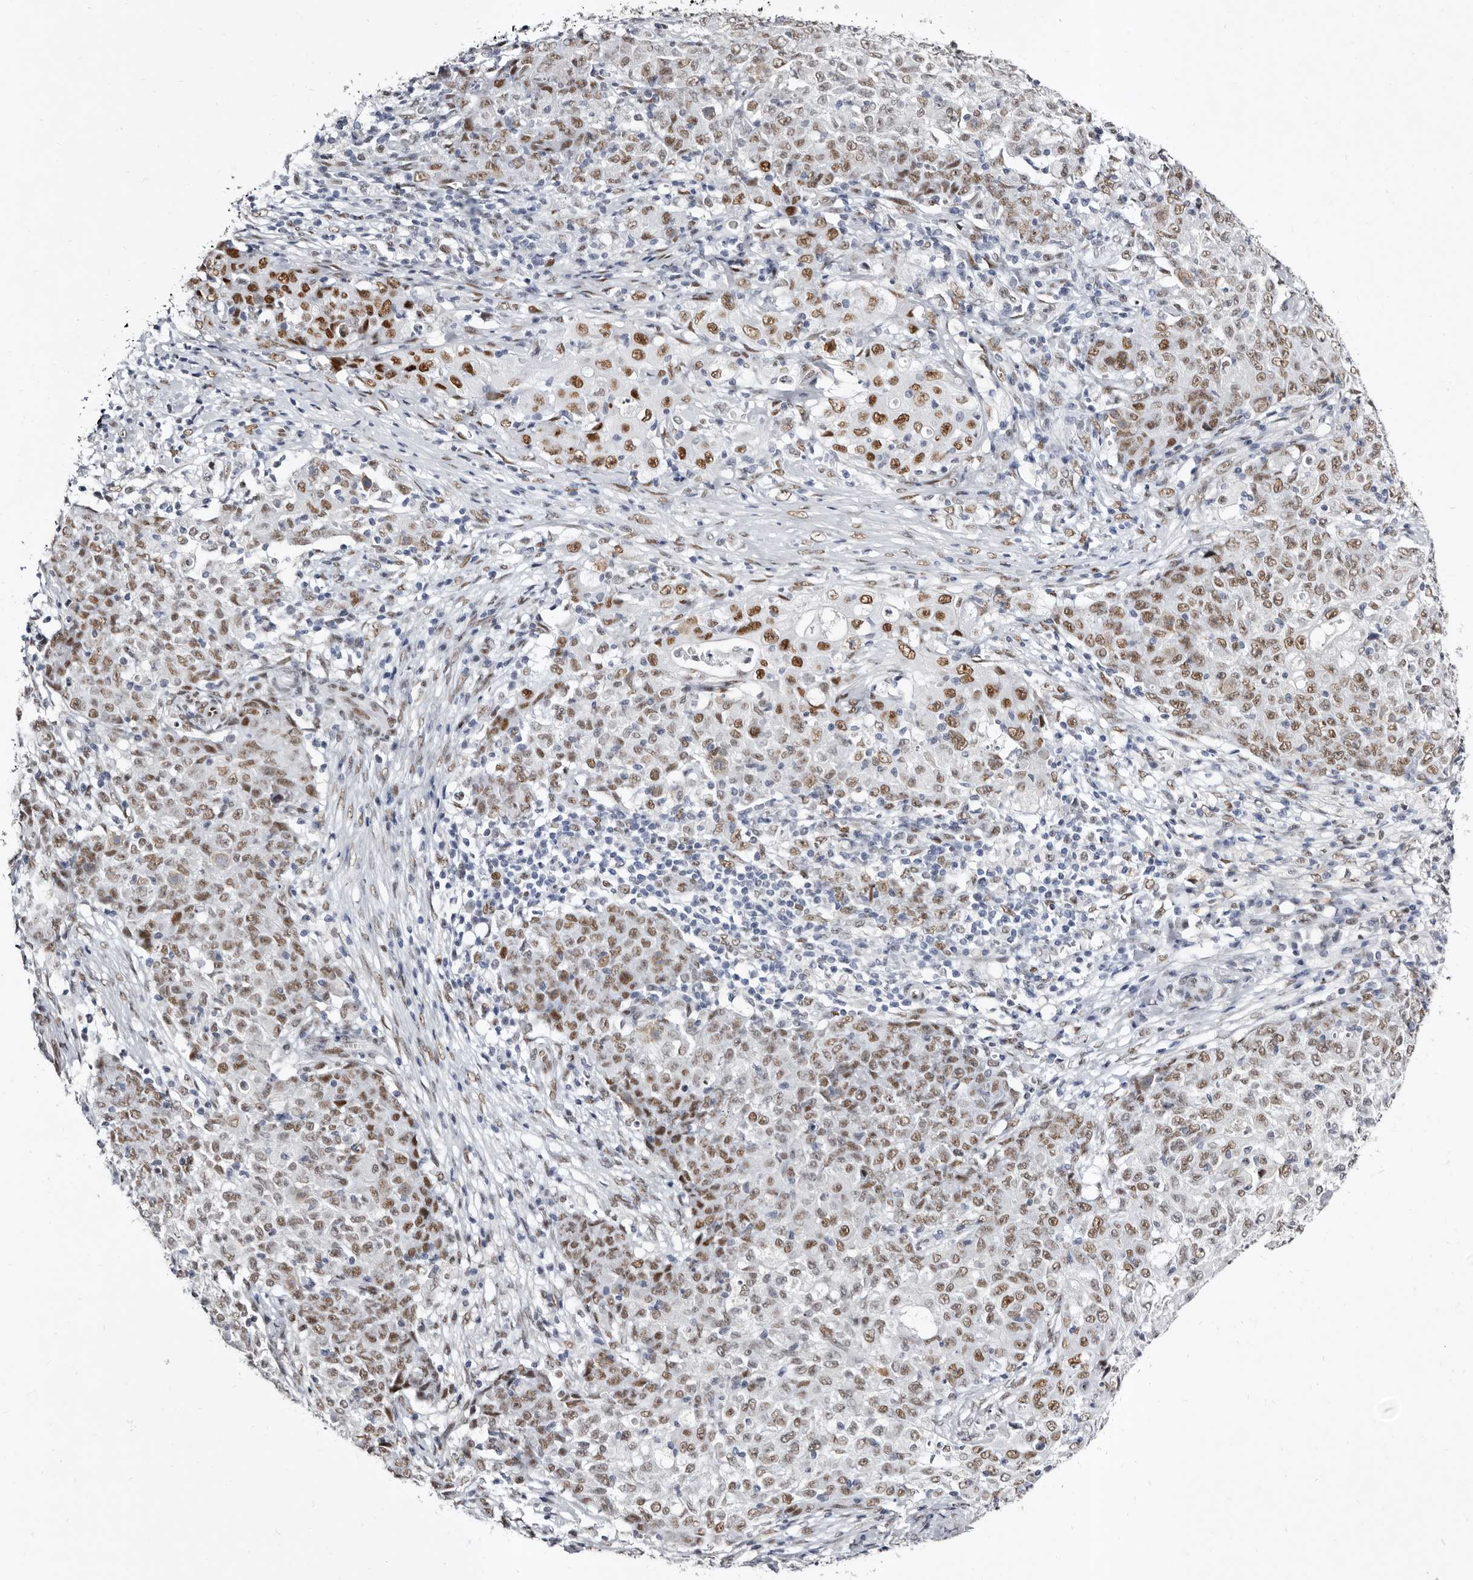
{"staining": {"intensity": "moderate", "quantity": ">75%", "location": "nuclear"}, "tissue": "ovarian cancer", "cell_type": "Tumor cells", "image_type": "cancer", "snomed": [{"axis": "morphology", "description": "Carcinoma, endometroid"}, {"axis": "topography", "description": "Ovary"}], "caption": "Moderate nuclear protein positivity is present in approximately >75% of tumor cells in ovarian endometroid carcinoma.", "gene": "ZNF326", "patient": {"sex": "female", "age": 42}}